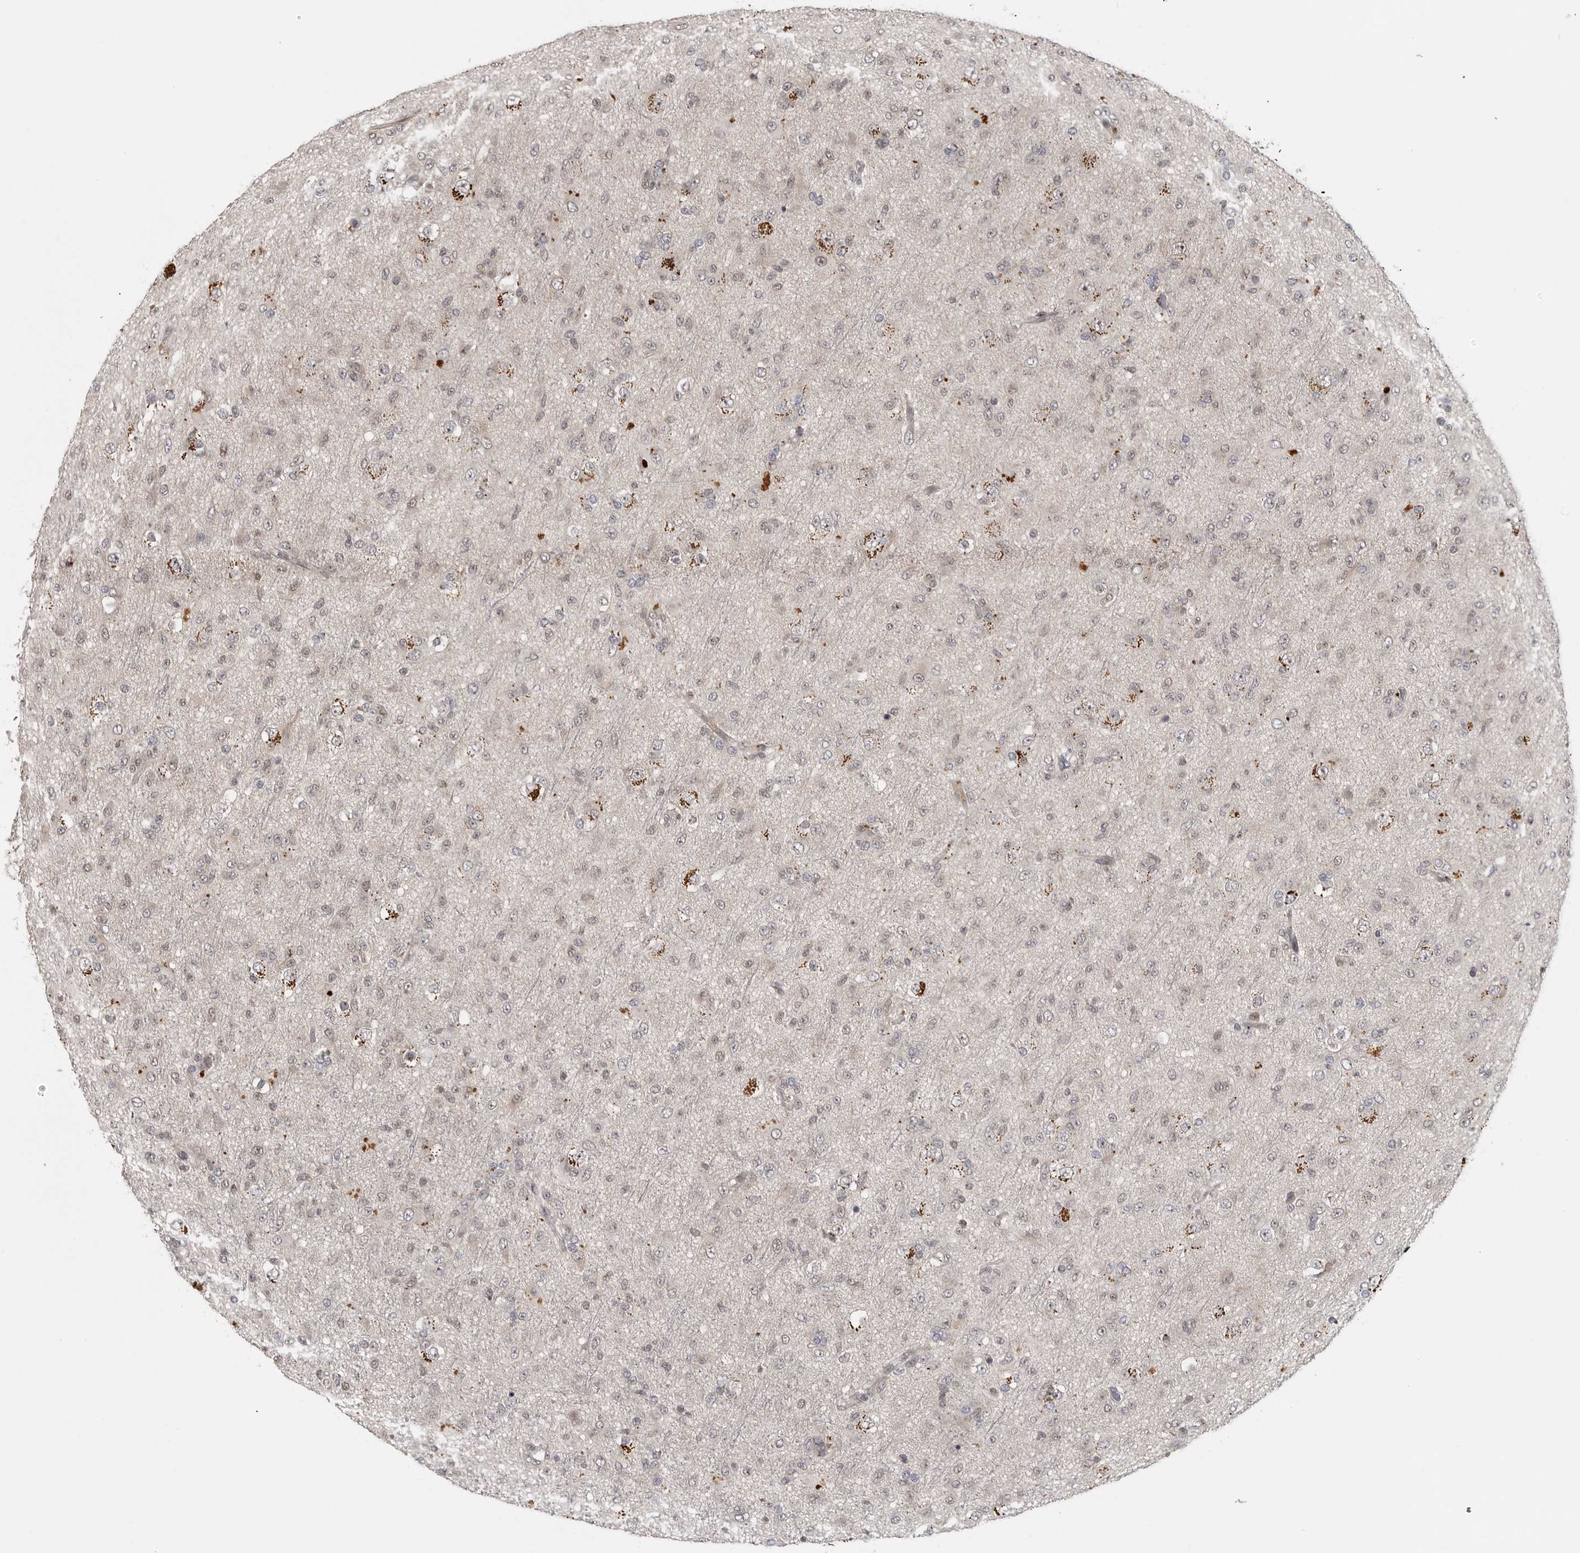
{"staining": {"intensity": "weak", "quantity": "<25%", "location": "nuclear"}, "tissue": "glioma", "cell_type": "Tumor cells", "image_type": "cancer", "snomed": [{"axis": "morphology", "description": "Glioma, malignant, Low grade"}, {"axis": "topography", "description": "Brain"}], "caption": "Immunohistochemical staining of glioma demonstrates no significant expression in tumor cells.", "gene": "UROD", "patient": {"sex": "male", "age": 65}}